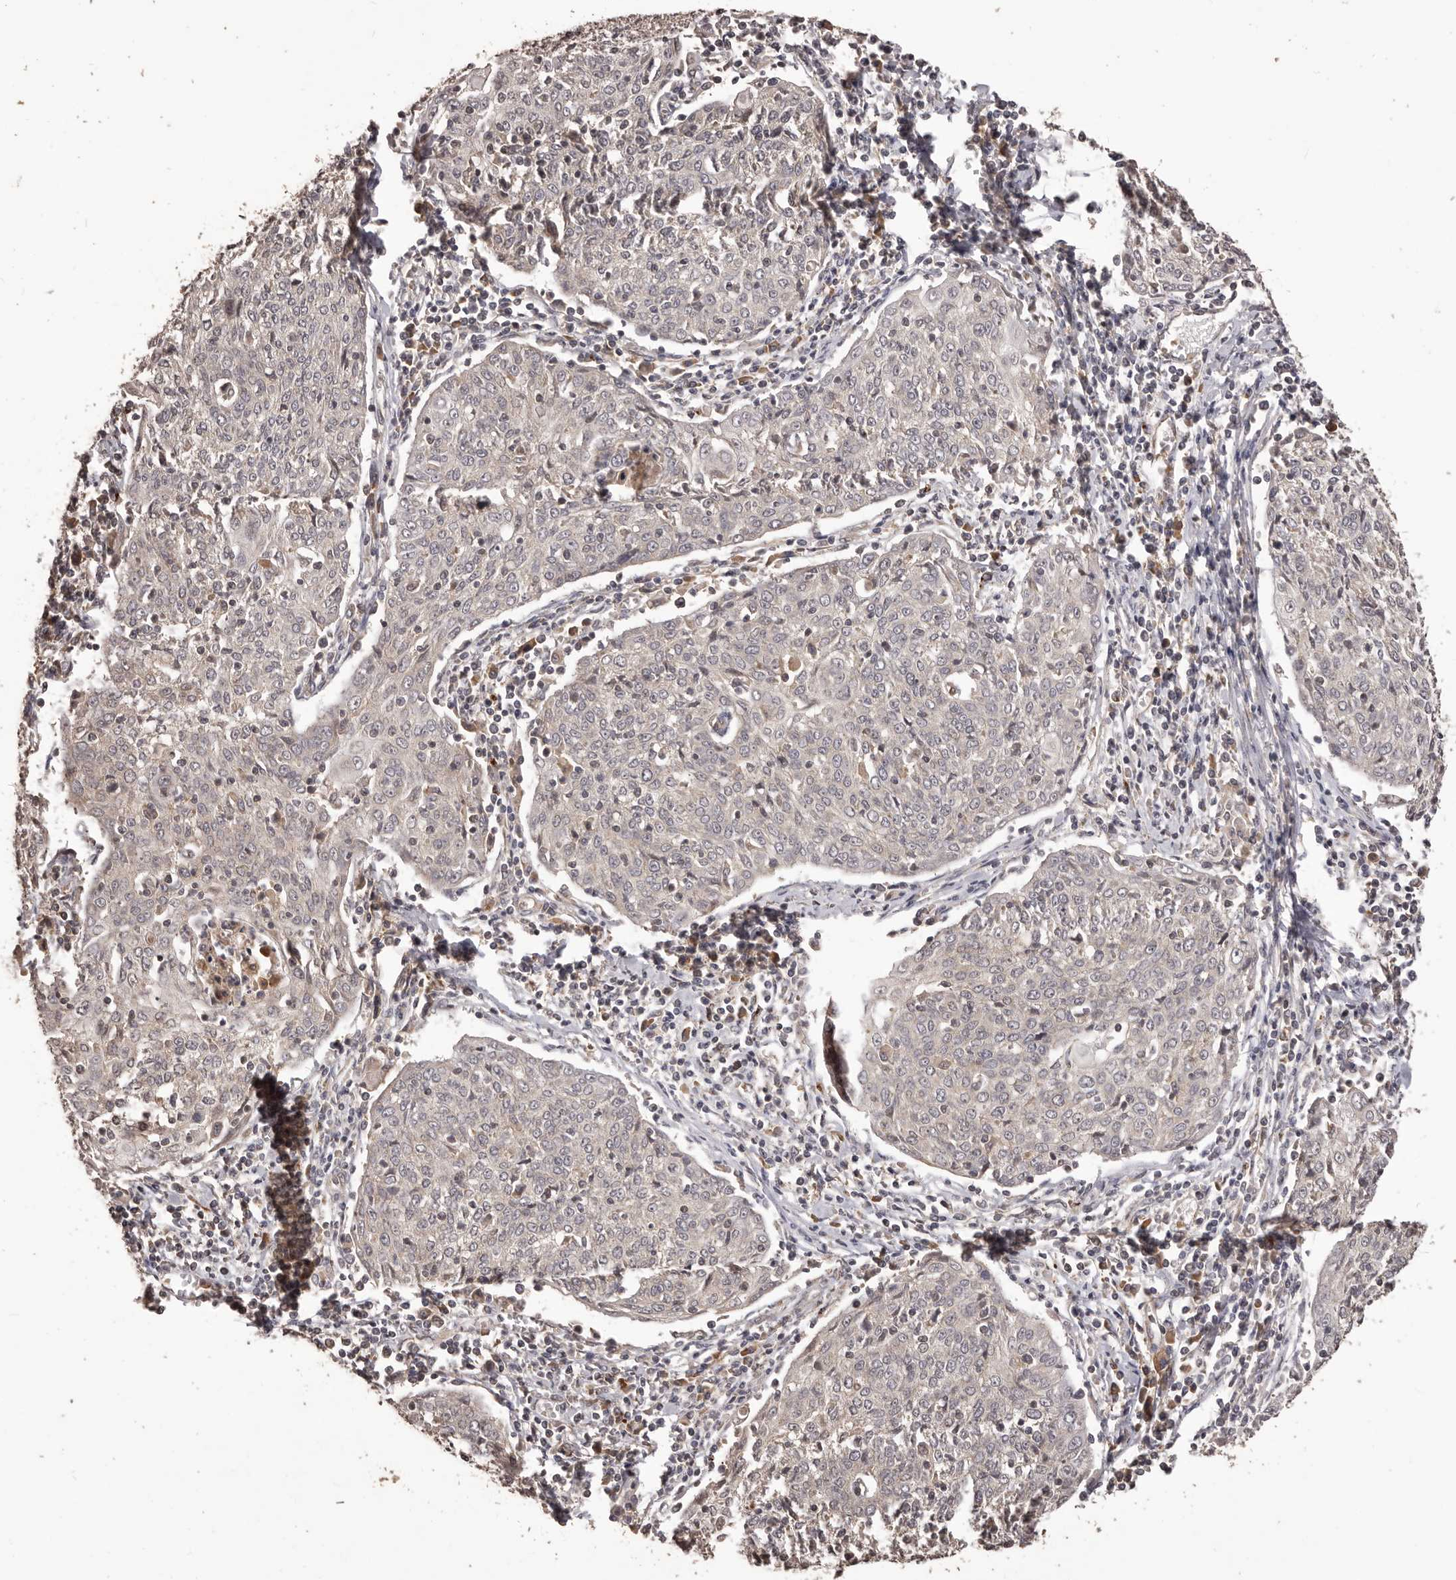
{"staining": {"intensity": "negative", "quantity": "none", "location": "none"}, "tissue": "cervical cancer", "cell_type": "Tumor cells", "image_type": "cancer", "snomed": [{"axis": "morphology", "description": "Squamous cell carcinoma, NOS"}, {"axis": "topography", "description": "Cervix"}], "caption": "A micrograph of human cervical cancer (squamous cell carcinoma) is negative for staining in tumor cells.", "gene": "QRSL1", "patient": {"sex": "female", "age": 48}}